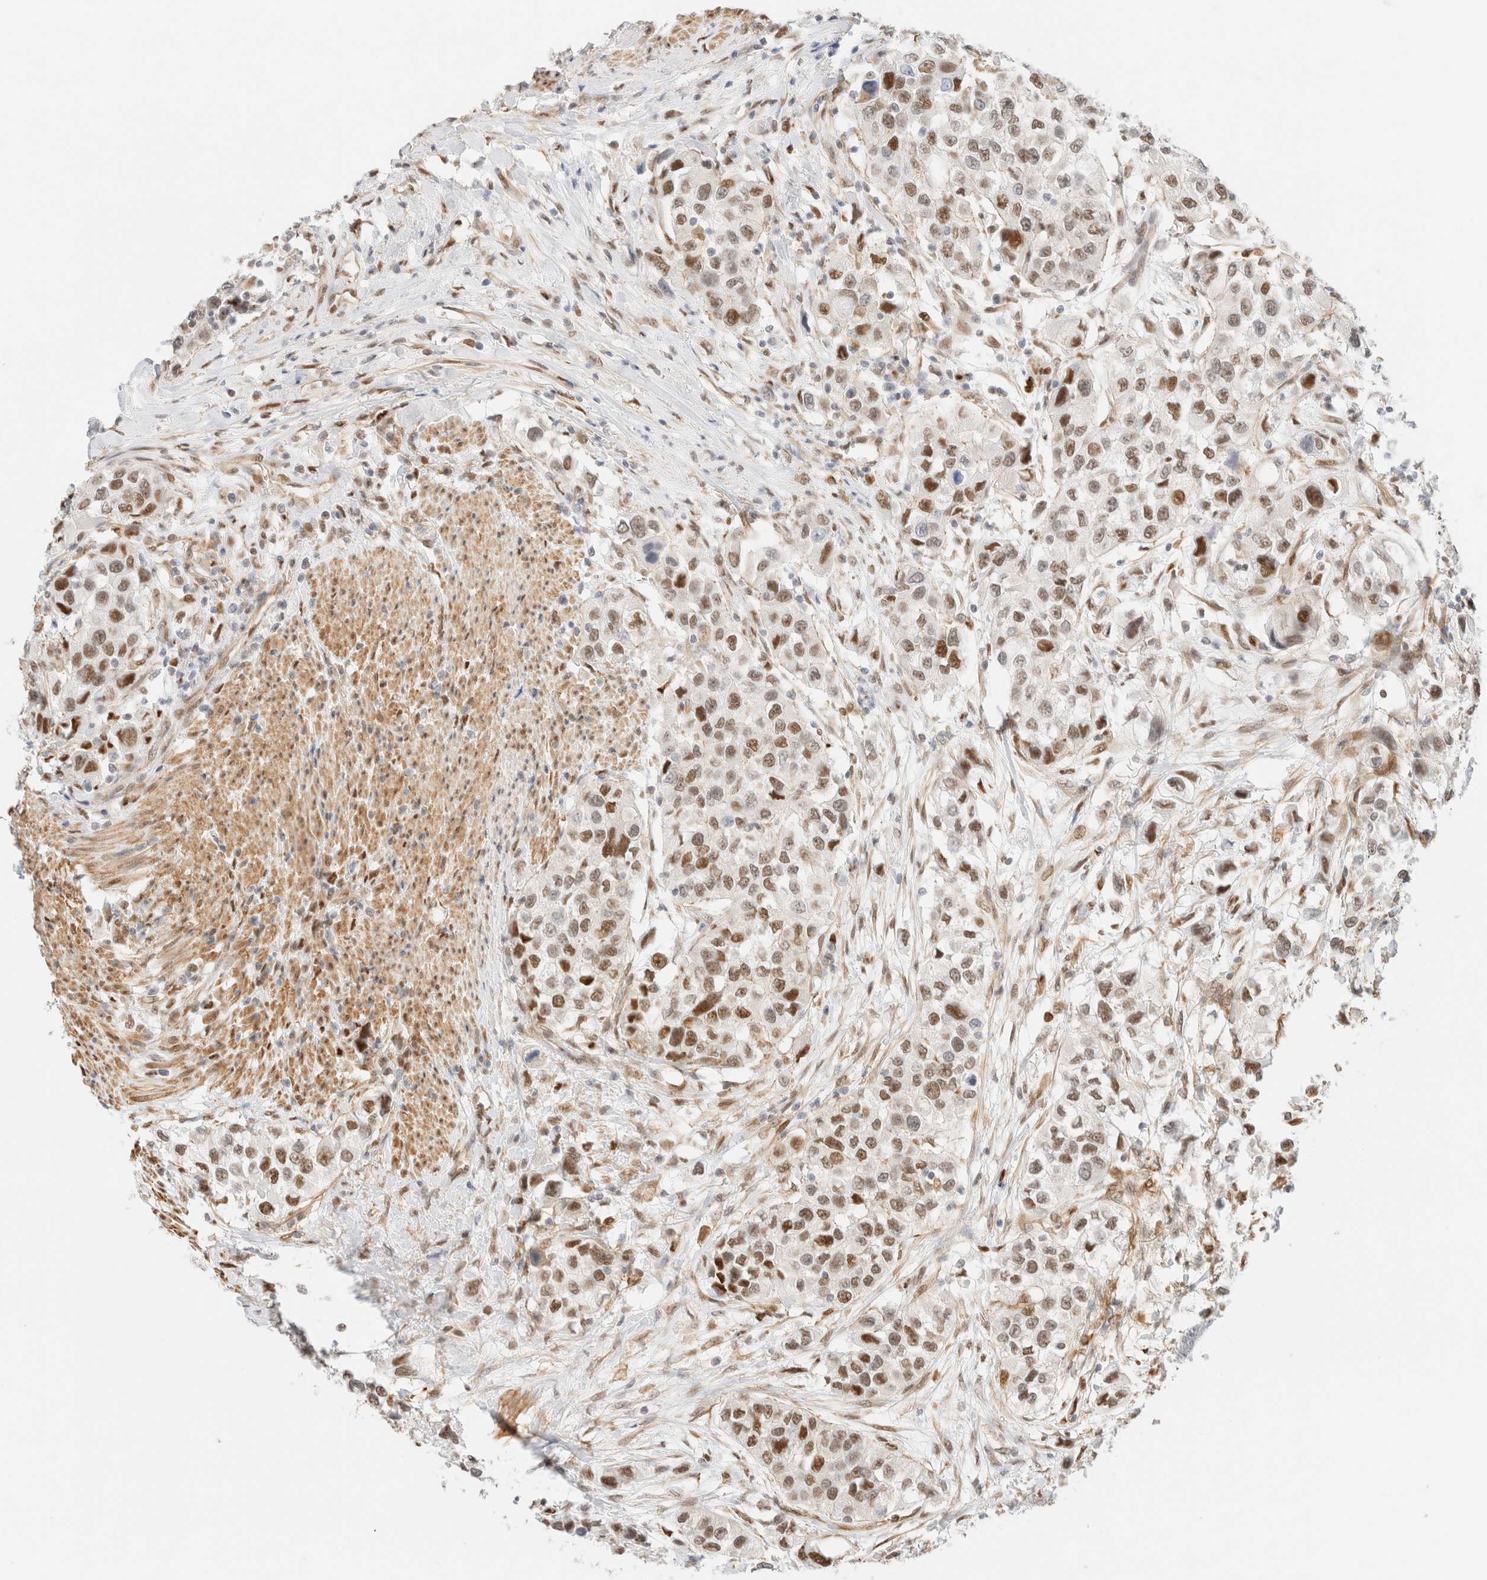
{"staining": {"intensity": "moderate", "quantity": ">75%", "location": "nuclear"}, "tissue": "urothelial cancer", "cell_type": "Tumor cells", "image_type": "cancer", "snomed": [{"axis": "morphology", "description": "Urothelial carcinoma, High grade"}, {"axis": "topography", "description": "Urinary bladder"}], "caption": "This histopathology image displays IHC staining of human urothelial carcinoma (high-grade), with medium moderate nuclear staining in about >75% of tumor cells.", "gene": "ARID5A", "patient": {"sex": "female", "age": 80}}